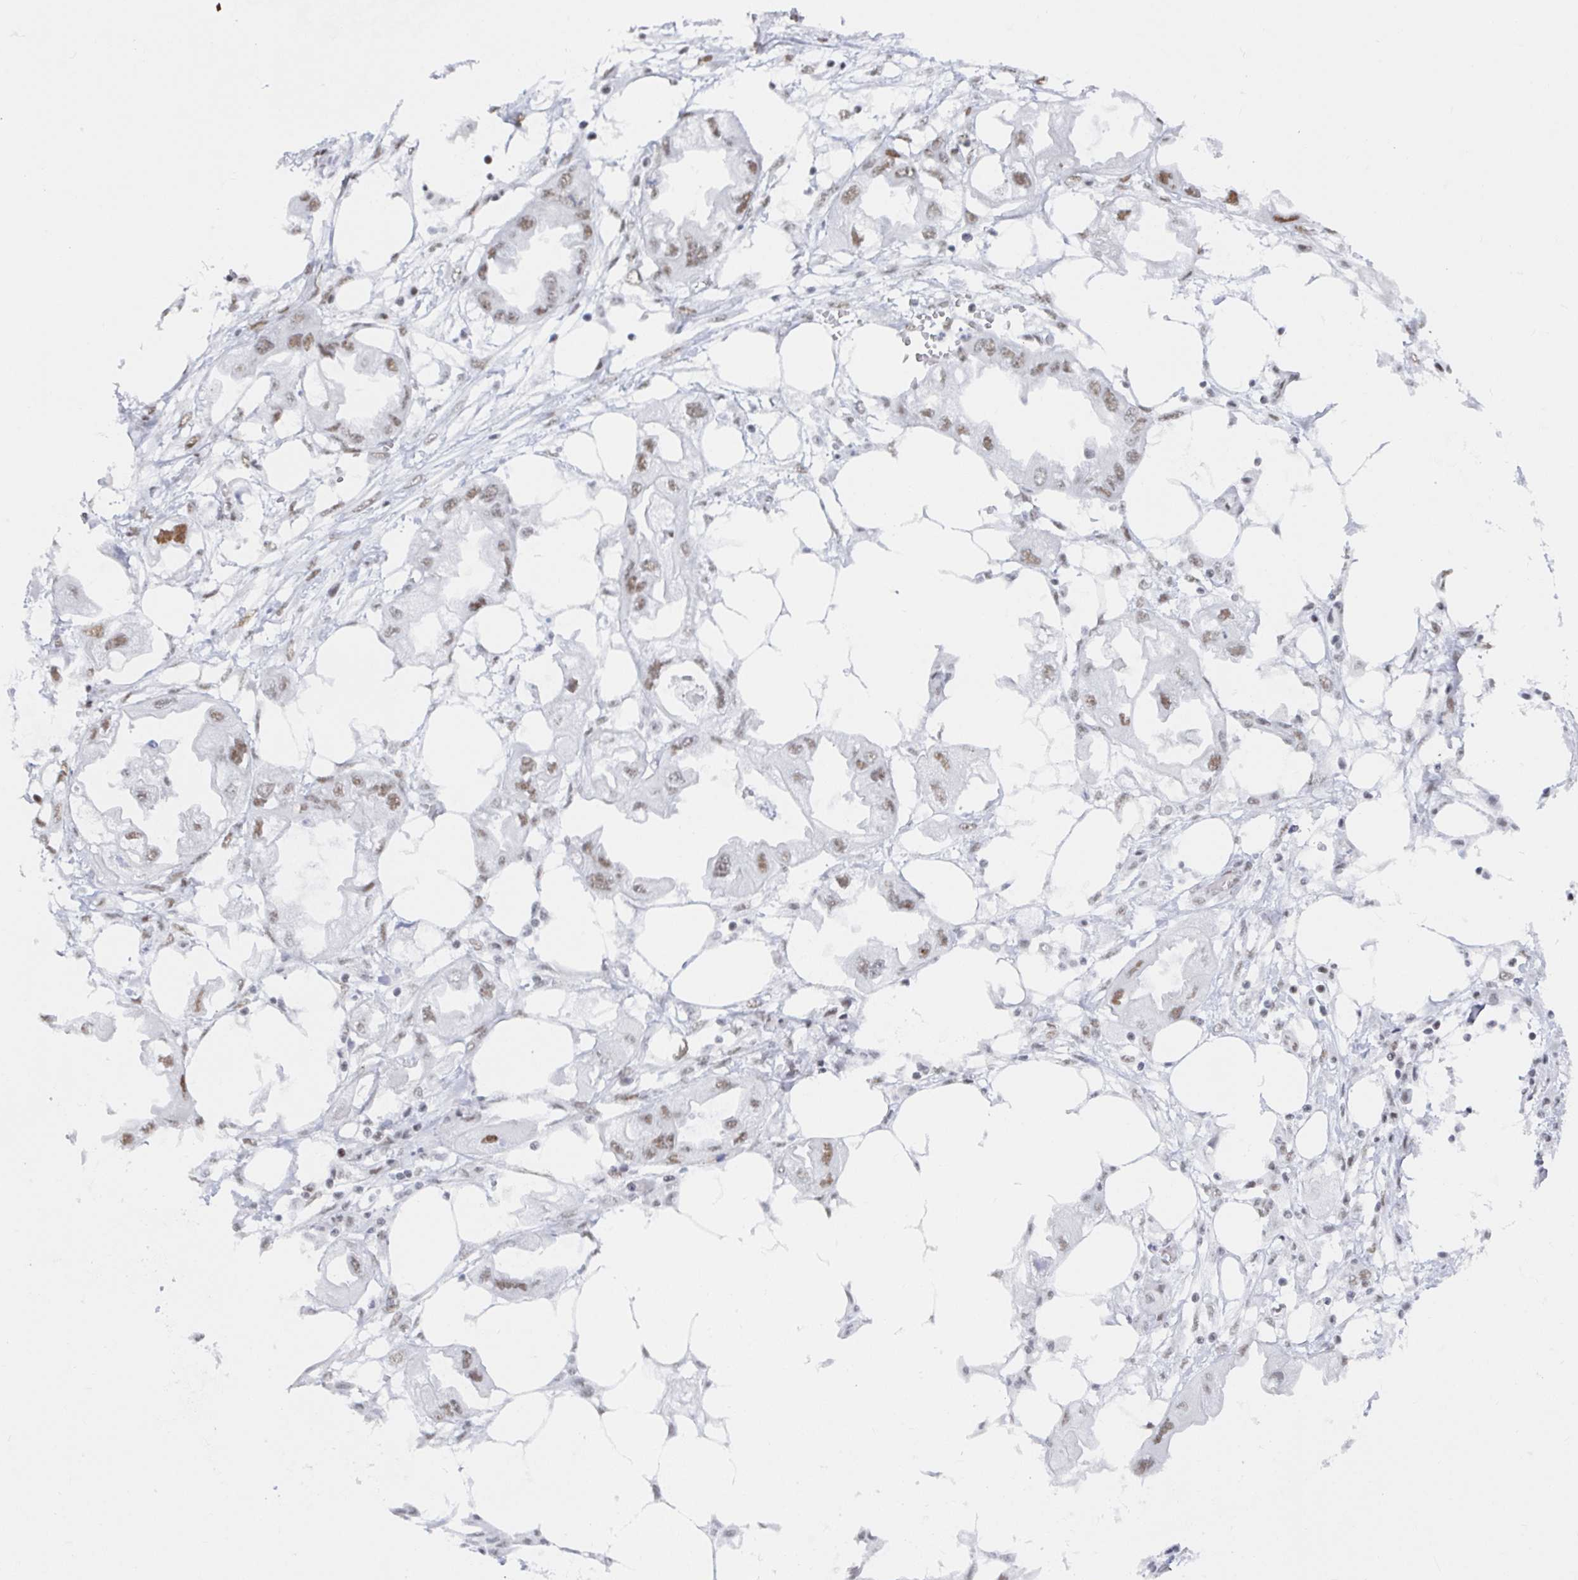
{"staining": {"intensity": "weak", "quantity": ">75%", "location": "nuclear"}, "tissue": "endometrial cancer", "cell_type": "Tumor cells", "image_type": "cancer", "snomed": [{"axis": "morphology", "description": "Adenocarcinoma, NOS"}, {"axis": "morphology", "description": "Adenocarcinoma, metastatic, NOS"}, {"axis": "topography", "description": "Adipose tissue"}, {"axis": "topography", "description": "Endometrium"}], "caption": "There is low levels of weak nuclear staining in tumor cells of metastatic adenocarcinoma (endometrial), as demonstrated by immunohistochemical staining (brown color).", "gene": "EWSR1", "patient": {"sex": "female", "age": 67}}